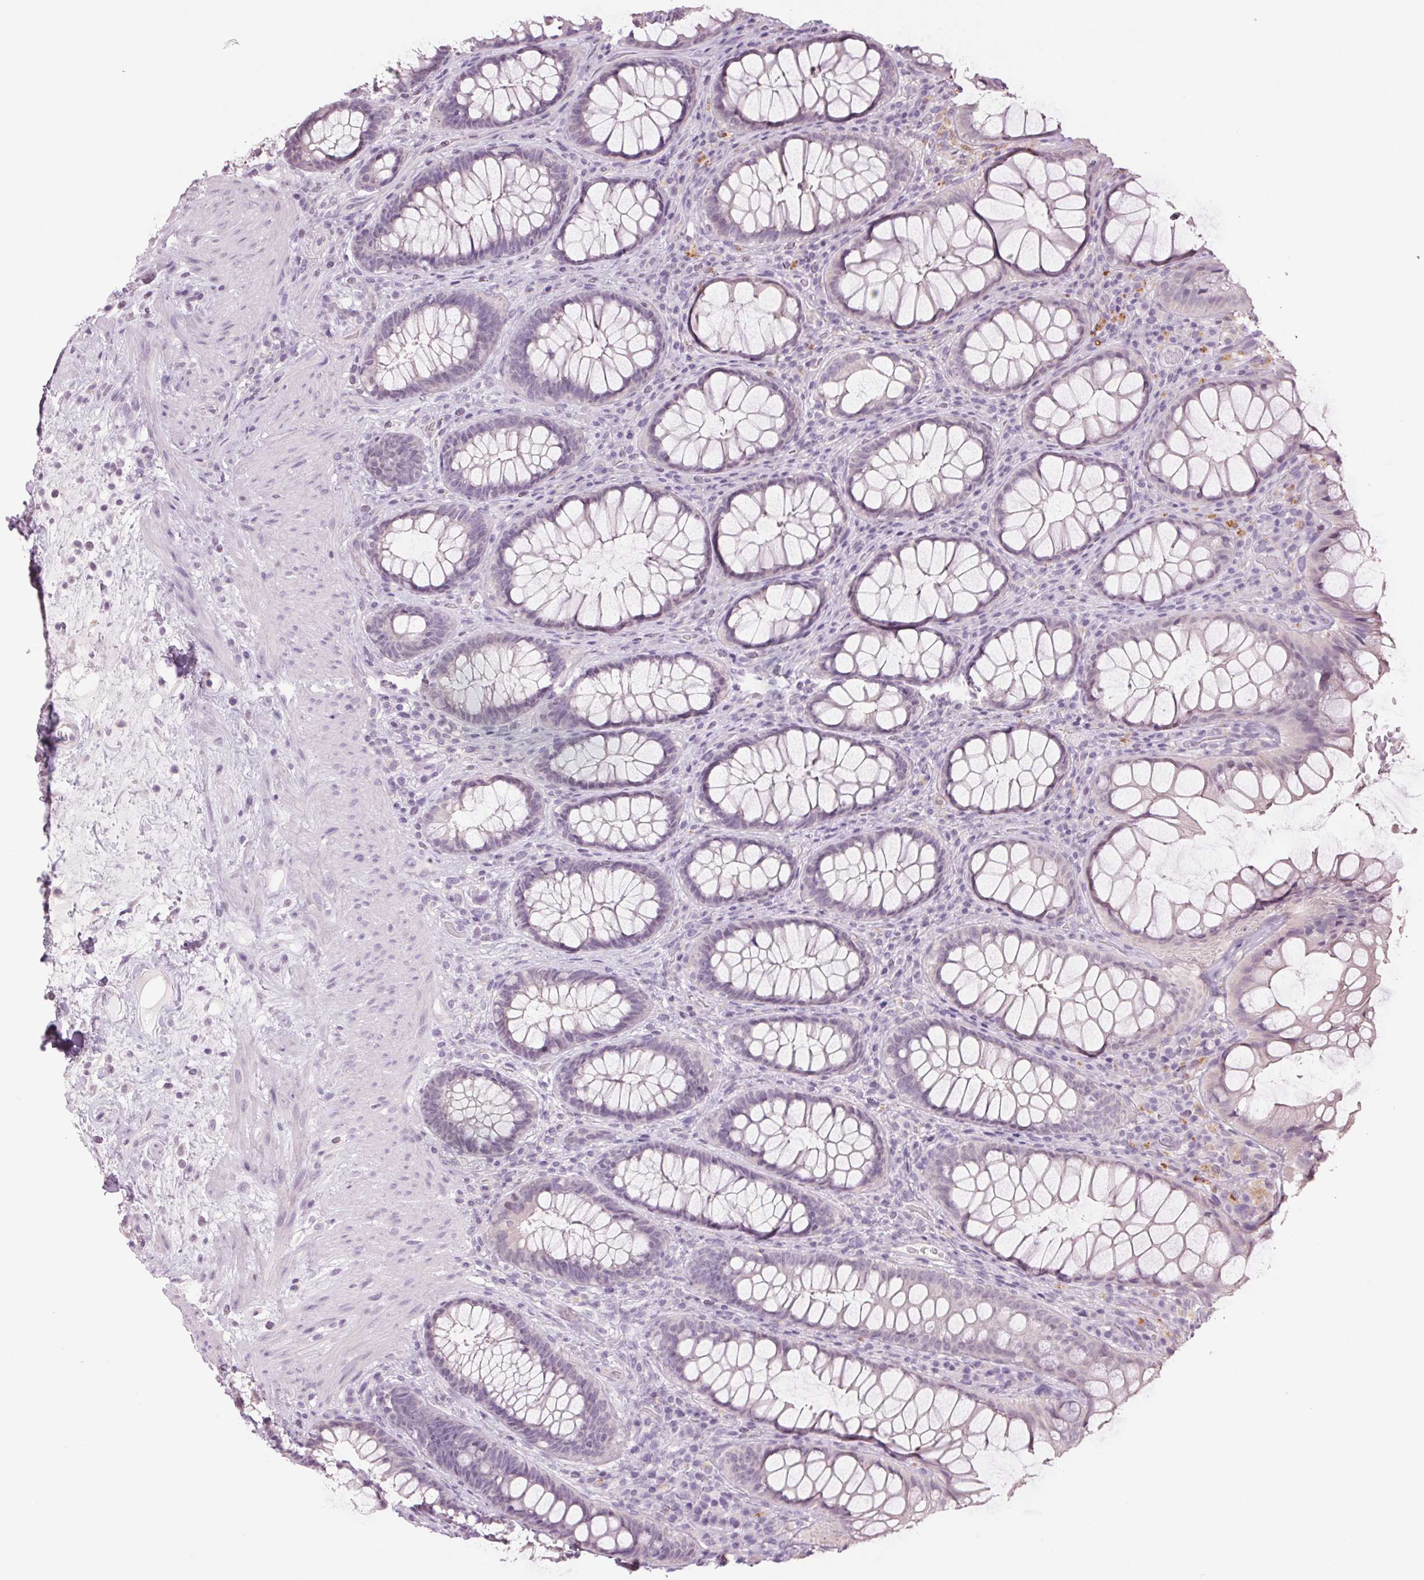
{"staining": {"intensity": "negative", "quantity": "none", "location": "none"}, "tissue": "rectum", "cell_type": "Glandular cells", "image_type": "normal", "snomed": [{"axis": "morphology", "description": "Normal tissue, NOS"}, {"axis": "topography", "description": "Rectum"}], "caption": "Glandular cells are negative for brown protein staining in unremarkable rectum. (Stains: DAB (3,3'-diaminobenzidine) IHC with hematoxylin counter stain, Microscopy: brightfield microscopy at high magnification).", "gene": "MPO", "patient": {"sex": "male", "age": 72}}